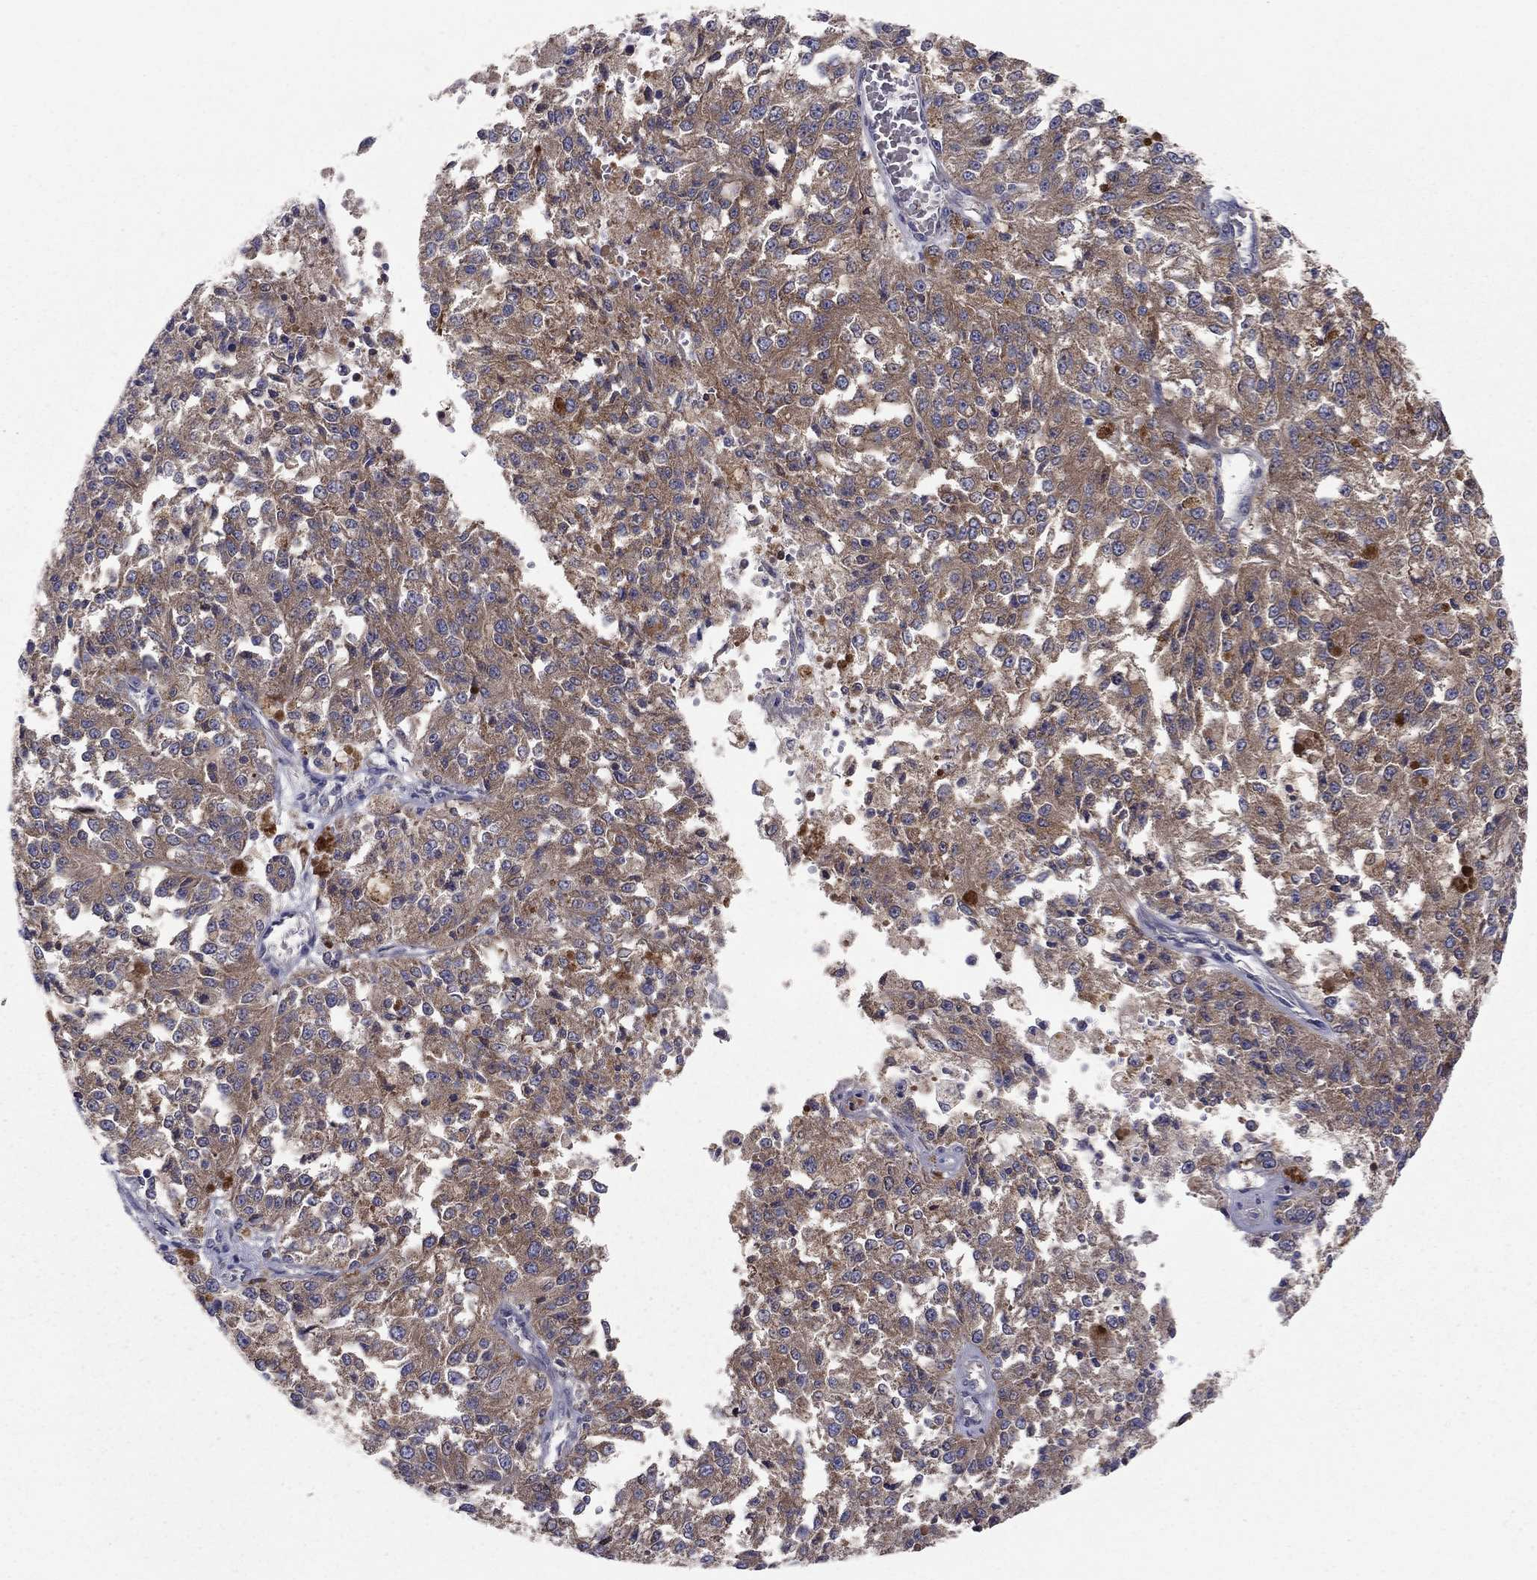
{"staining": {"intensity": "strong", "quantity": ">75%", "location": "cytoplasmic/membranous"}, "tissue": "melanoma", "cell_type": "Tumor cells", "image_type": "cancer", "snomed": [{"axis": "morphology", "description": "Malignant melanoma, Metastatic site"}, {"axis": "topography", "description": "Lymph node"}], "caption": "Immunohistochemical staining of human melanoma exhibits strong cytoplasmic/membranous protein expression in approximately >75% of tumor cells.", "gene": "RNF123", "patient": {"sex": "female", "age": 64}}